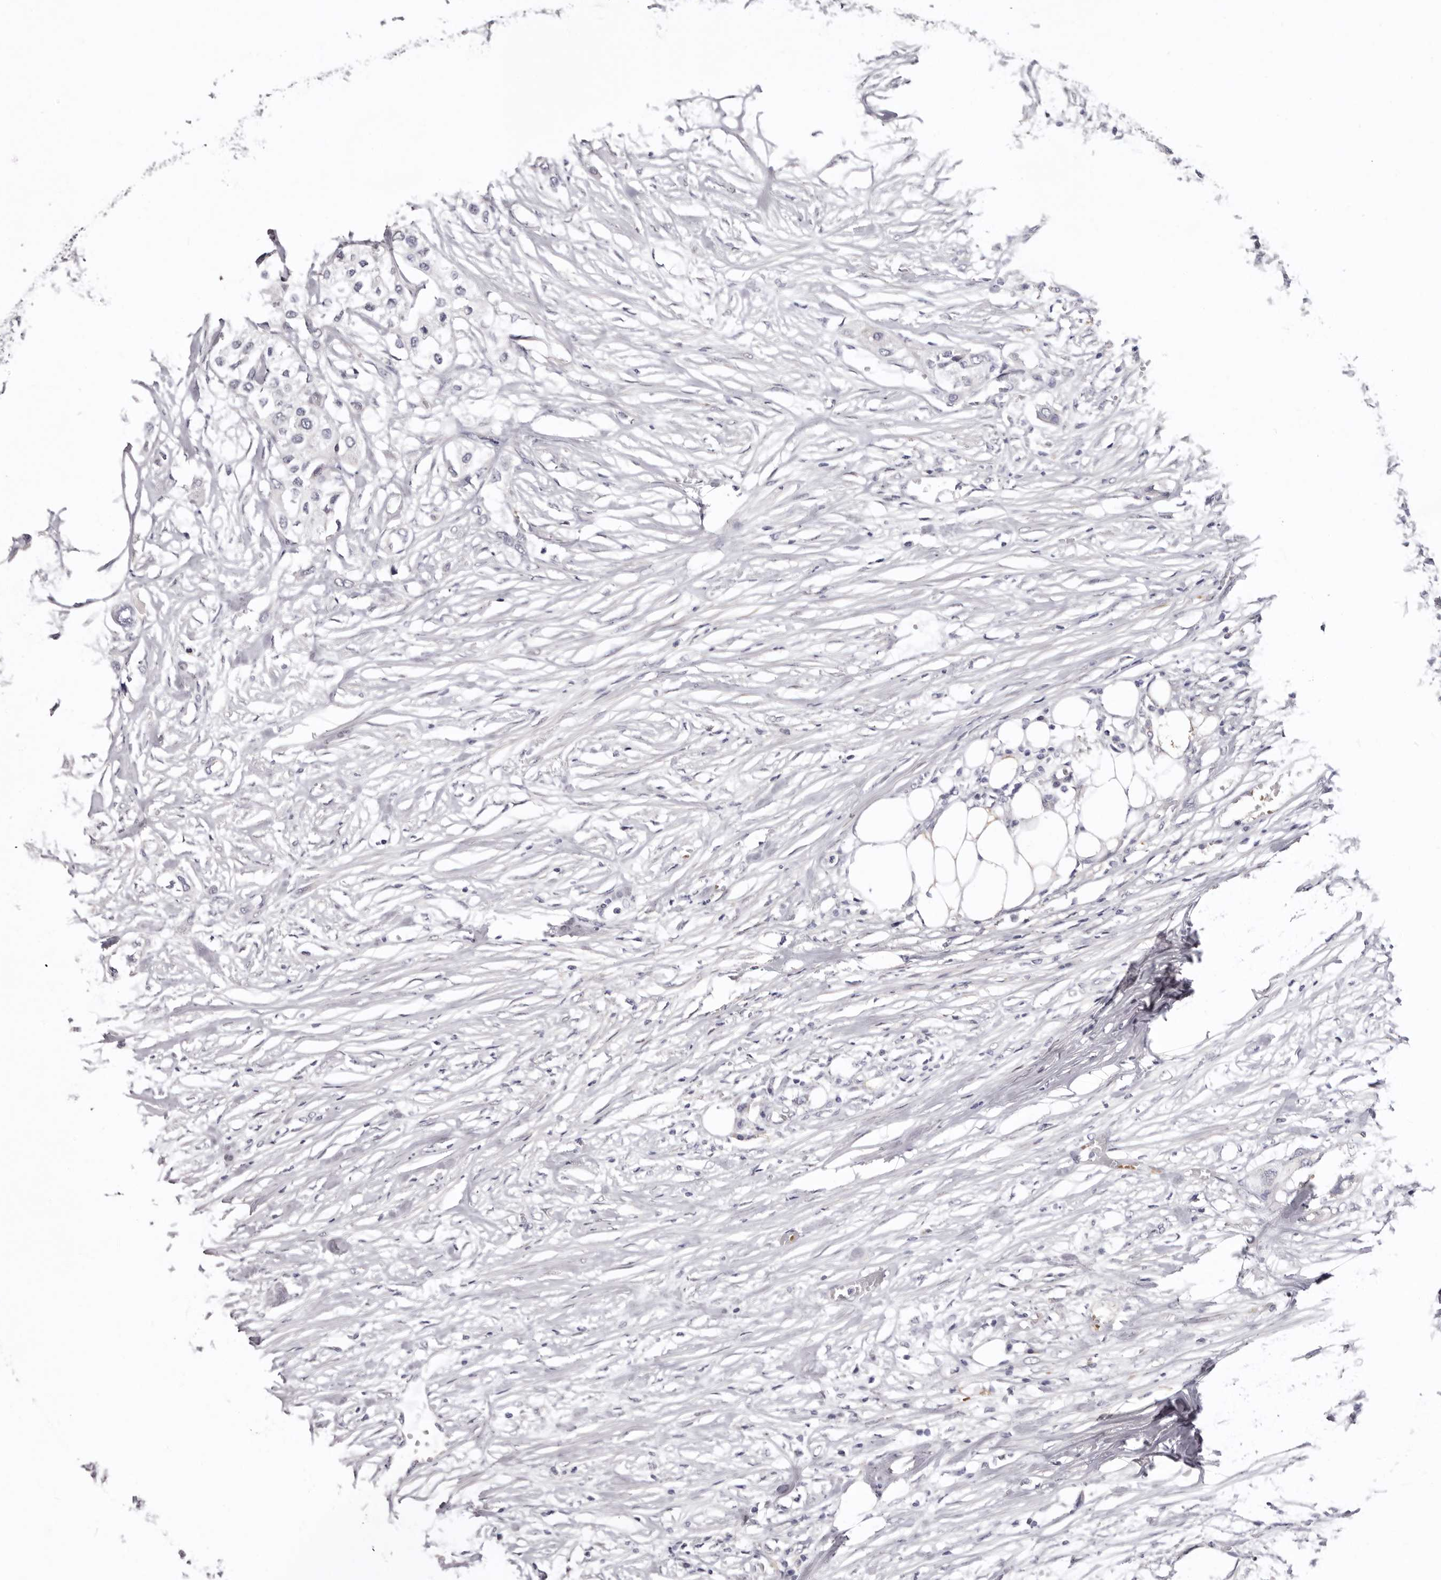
{"staining": {"intensity": "negative", "quantity": "none", "location": "none"}, "tissue": "urothelial cancer", "cell_type": "Tumor cells", "image_type": "cancer", "snomed": [{"axis": "morphology", "description": "Urothelial carcinoma, High grade"}, {"axis": "topography", "description": "Urinary bladder"}], "caption": "Micrograph shows no protein positivity in tumor cells of high-grade urothelial carcinoma tissue. (DAB (3,3'-diaminobenzidine) IHC, high magnification).", "gene": "LMLN", "patient": {"sex": "male", "age": 64}}